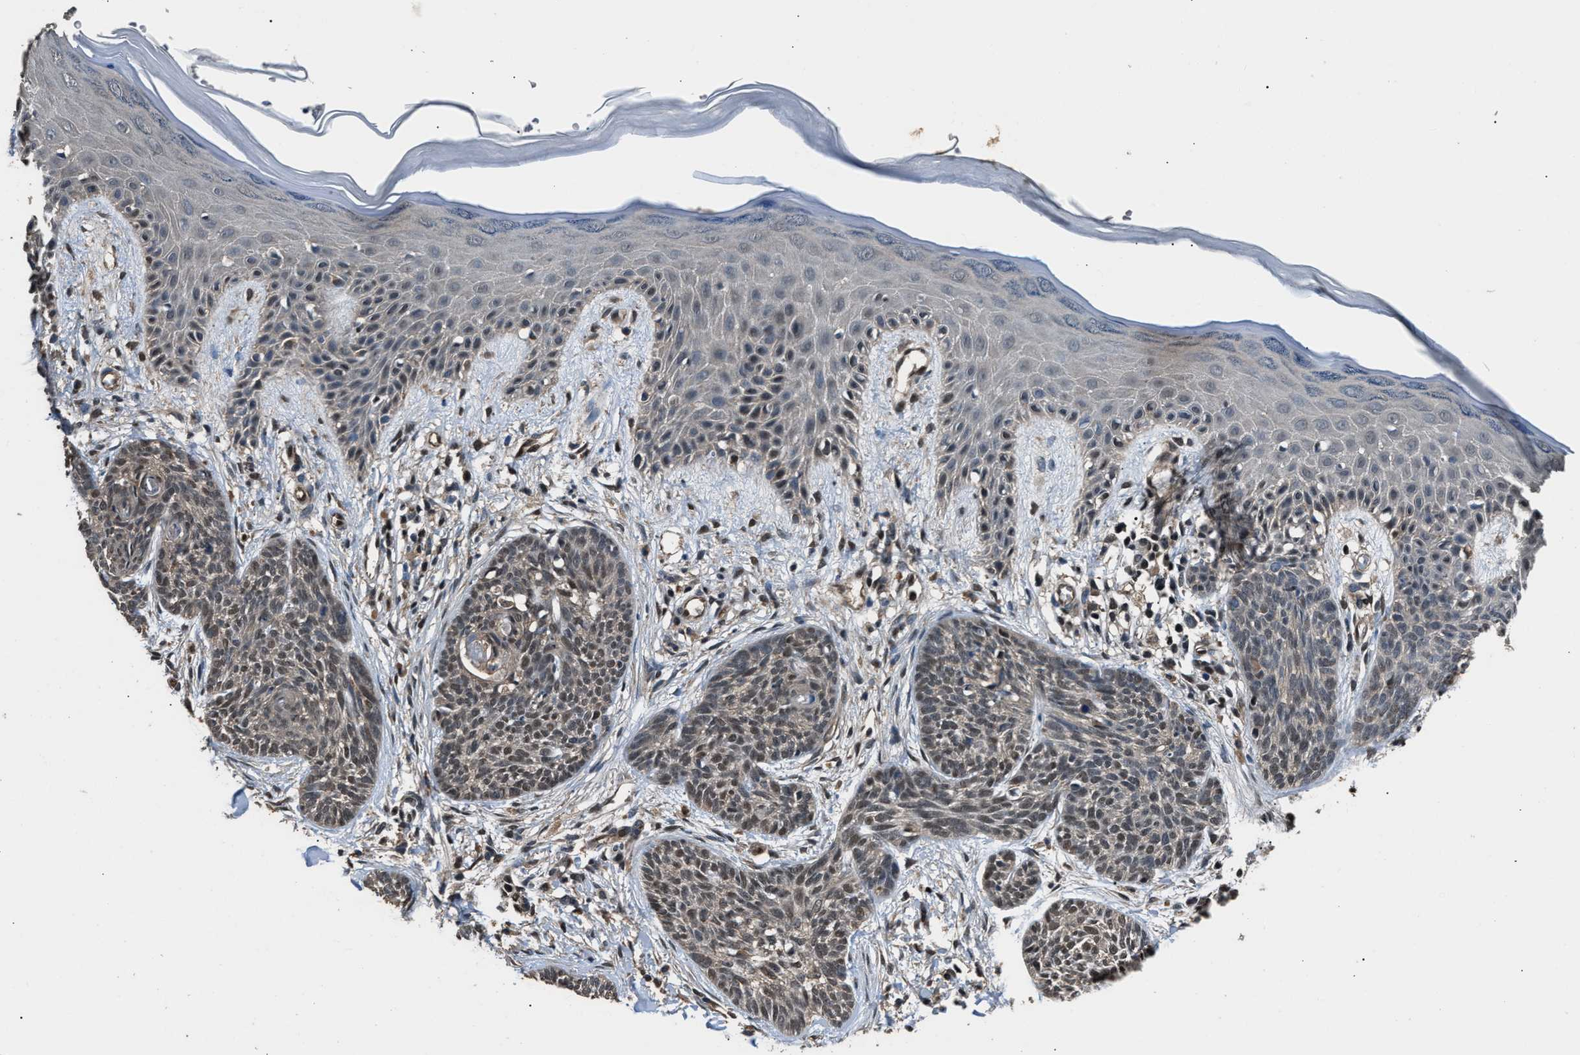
{"staining": {"intensity": "weak", "quantity": "<25%", "location": "cytoplasmic/membranous,nuclear"}, "tissue": "skin cancer", "cell_type": "Tumor cells", "image_type": "cancer", "snomed": [{"axis": "morphology", "description": "Basal cell carcinoma"}, {"axis": "topography", "description": "Skin"}], "caption": "Histopathology image shows no protein positivity in tumor cells of skin cancer (basal cell carcinoma) tissue. (DAB IHC with hematoxylin counter stain).", "gene": "DFFA", "patient": {"sex": "female", "age": 59}}